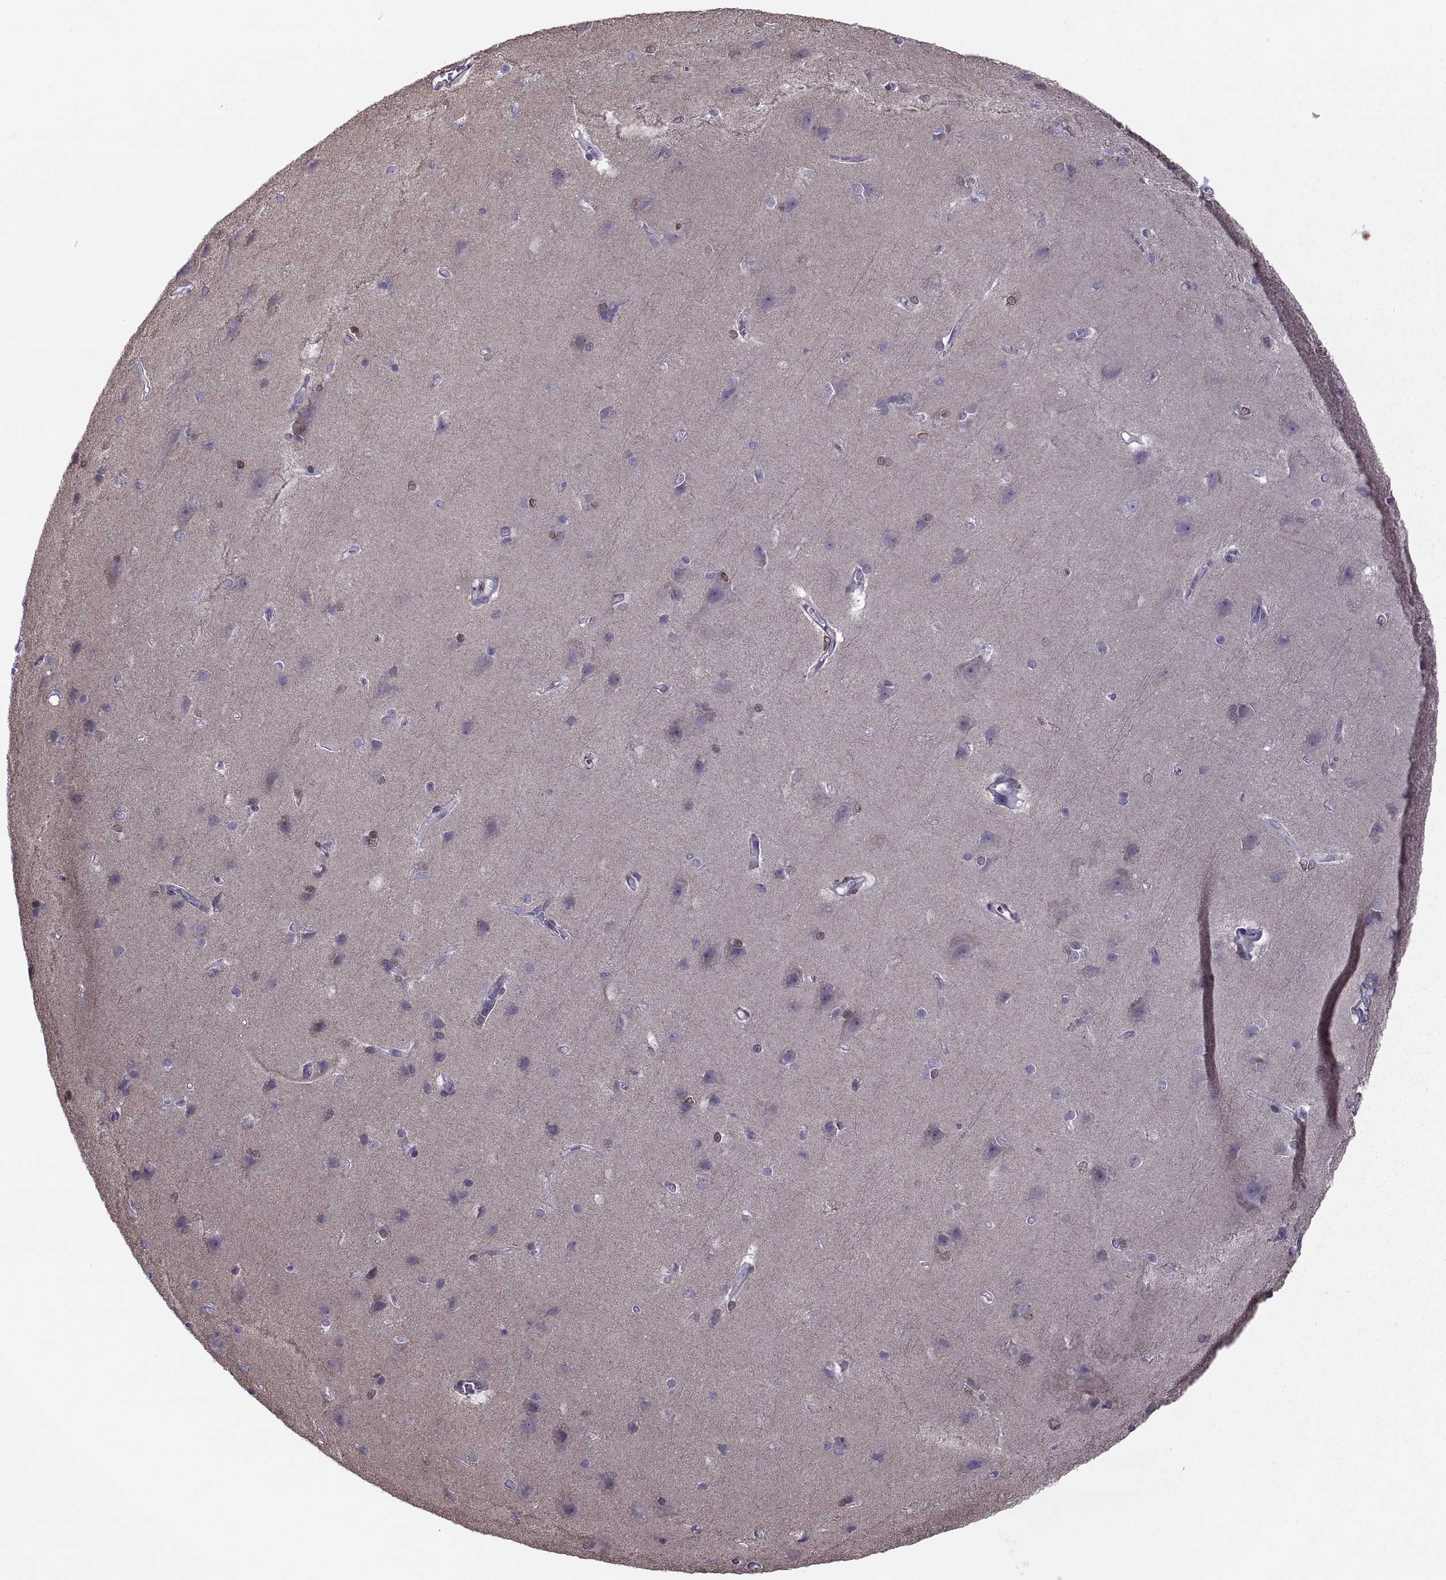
{"staining": {"intensity": "negative", "quantity": "none", "location": "none"}, "tissue": "cerebral cortex", "cell_type": "Endothelial cells", "image_type": "normal", "snomed": [{"axis": "morphology", "description": "Normal tissue, NOS"}, {"axis": "topography", "description": "Cerebral cortex"}], "caption": "Immunohistochemical staining of benign cerebral cortex displays no significant expression in endothelial cells.", "gene": "ODF3", "patient": {"sex": "male", "age": 37}}